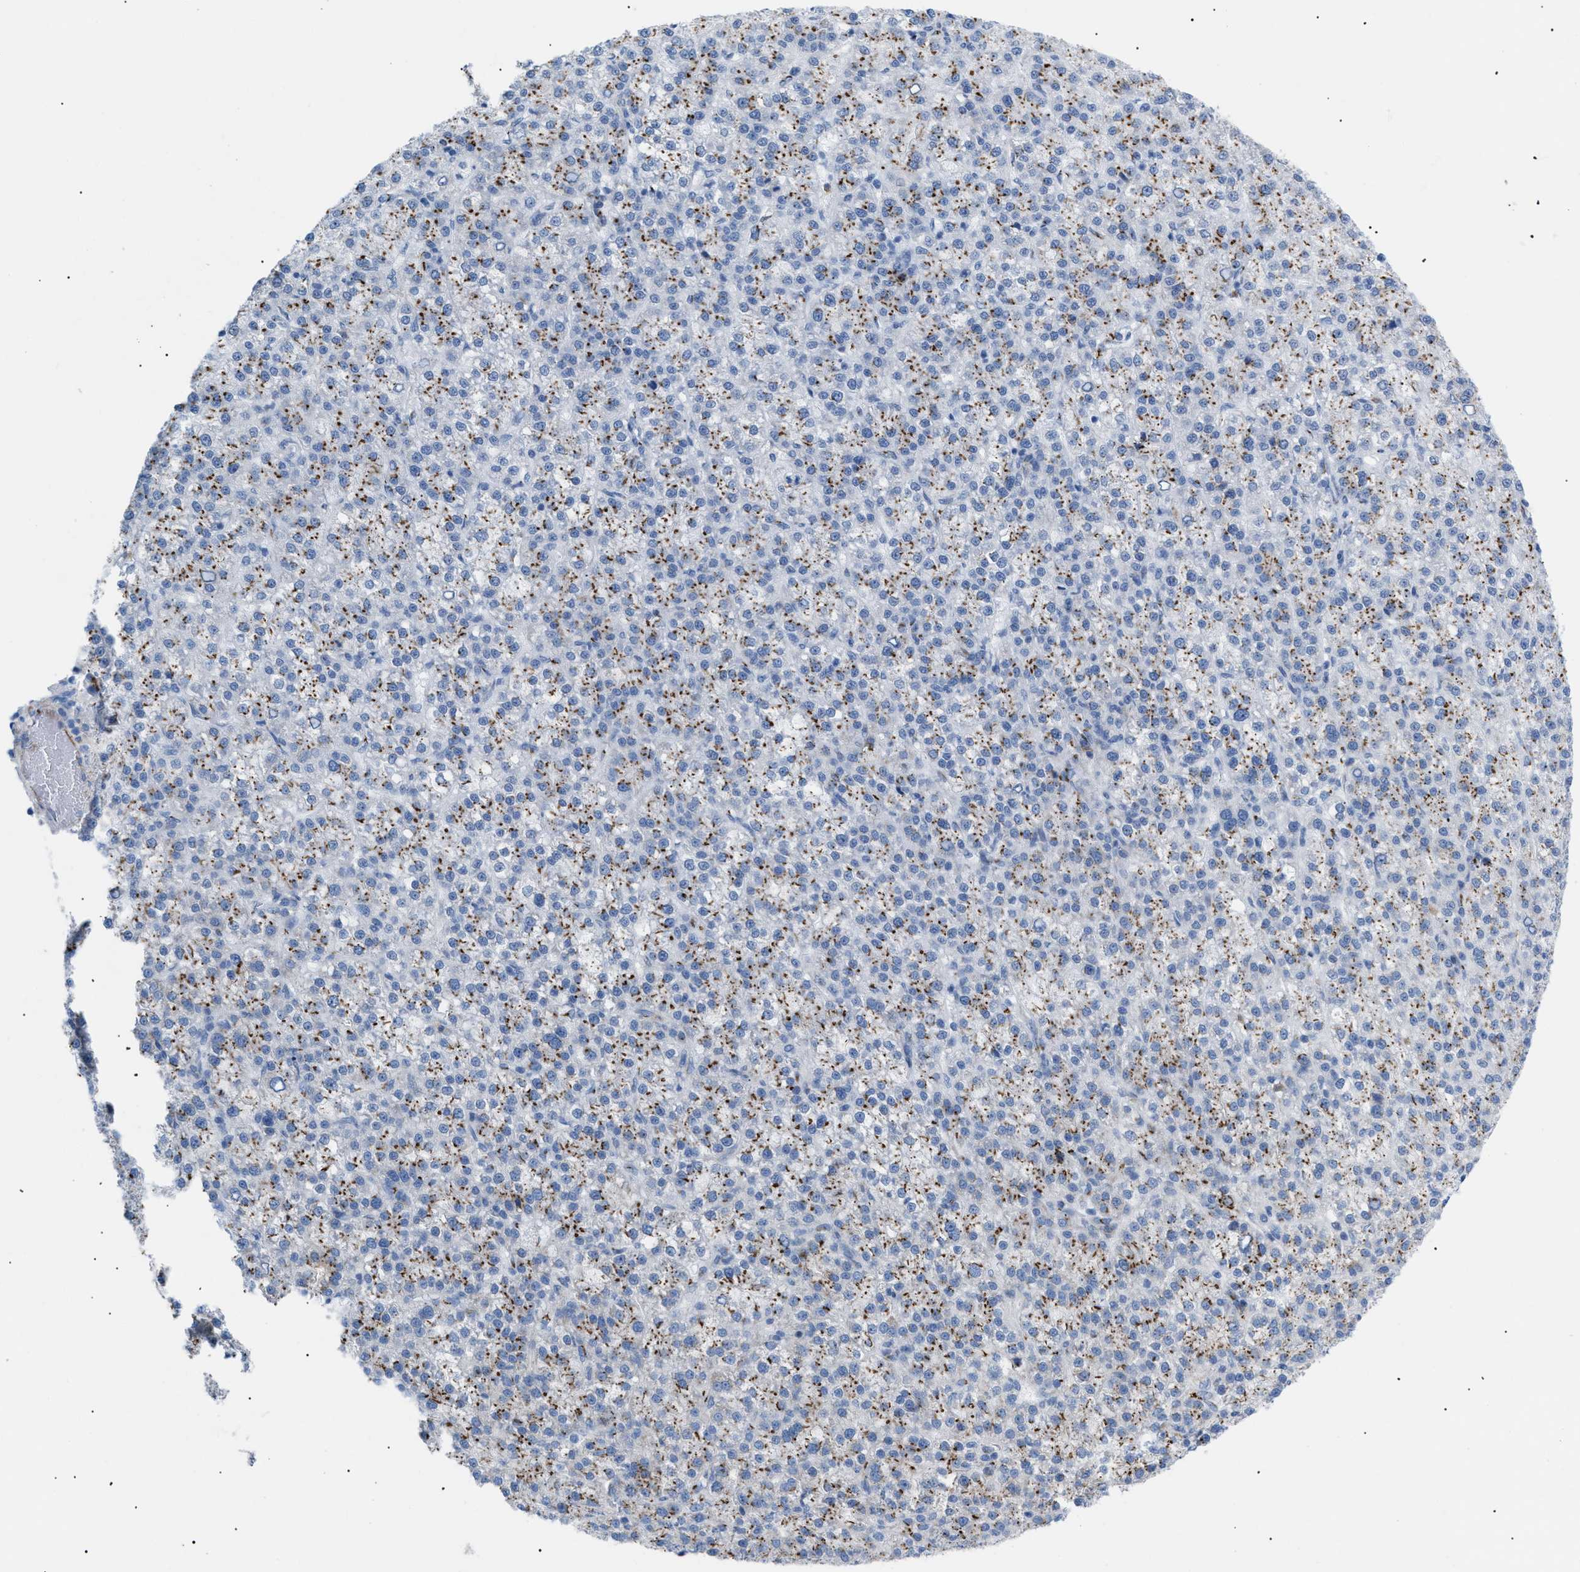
{"staining": {"intensity": "moderate", "quantity": "25%-75%", "location": "cytoplasmic/membranous"}, "tissue": "liver cancer", "cell_type": "Tumor cells", "image_type": "cancer", "snomed": [{"axis": "morphology", "description": "Carcinoma, Hepatocellular, NOS"}, {"axis": "topography", "description": "Liver"}], "caption": "Hepatocellular carcinoma (liver) stained with a protein marker reveals moderate staining in tumor cells.", "gene": "TMEM17", "patient": {"sex": "female", "age": 58}}